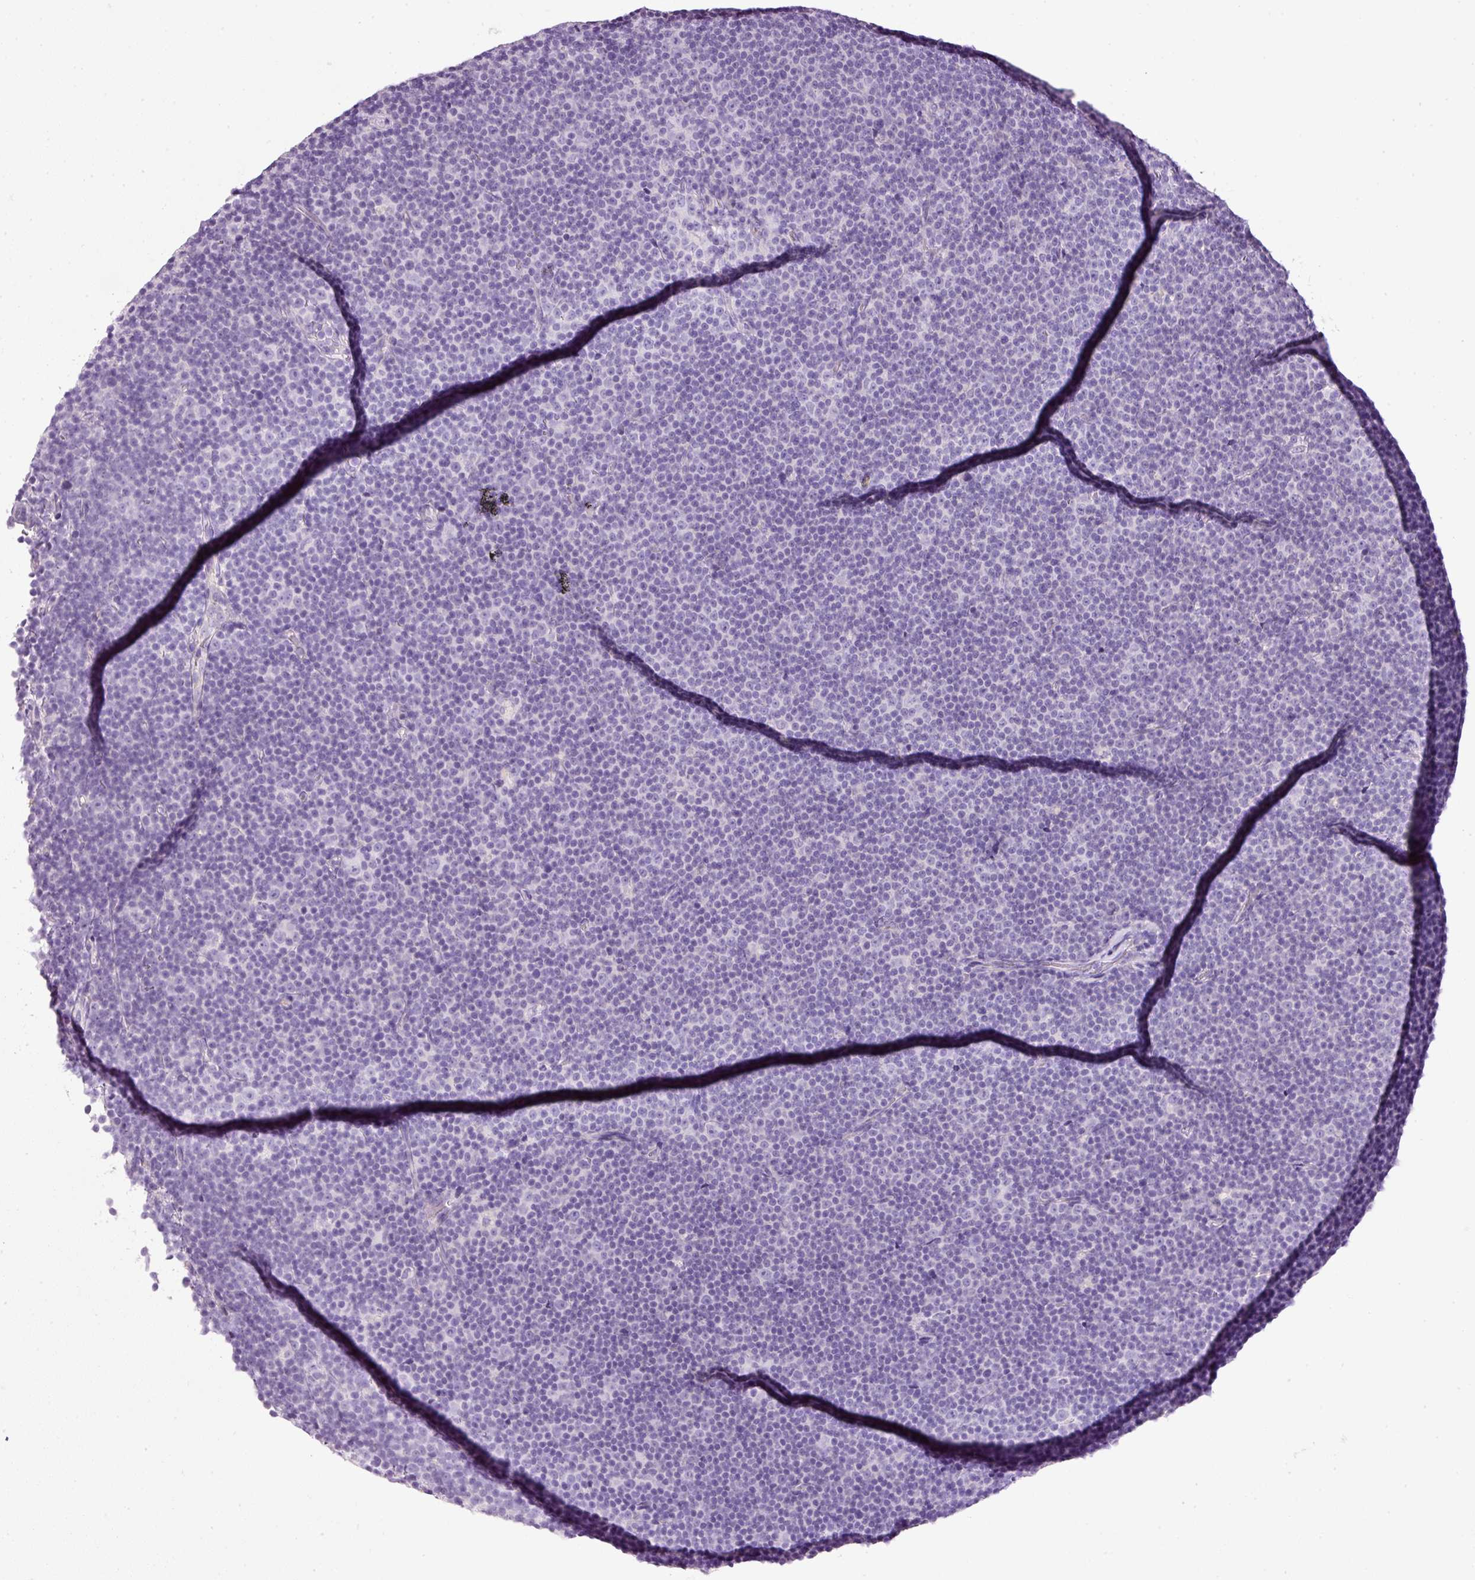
{"staining": {"intensity": "negative", "quantity": "none", "location": "none"}, "tissue": "lymphoma", "cell_type": "Tumor cells", "image_type": "cancer", "snomed": [{"axis": "morphology", "description": "Malignant lymphoma, non-Hodgkin's type, Low grade"}, {"axis": "topography", "description": "Lymph node"}], "caption": "Immunohistochemistry (IHC) micrograph of lymphoma stained for a protein (brown), which demonstrates no positivity in tumor cells. (Brightfield microscopy of DAB immunohistochemistry at high magnification).", "gene": "BSND", "patient": {"sex": "female", "age": 67}}